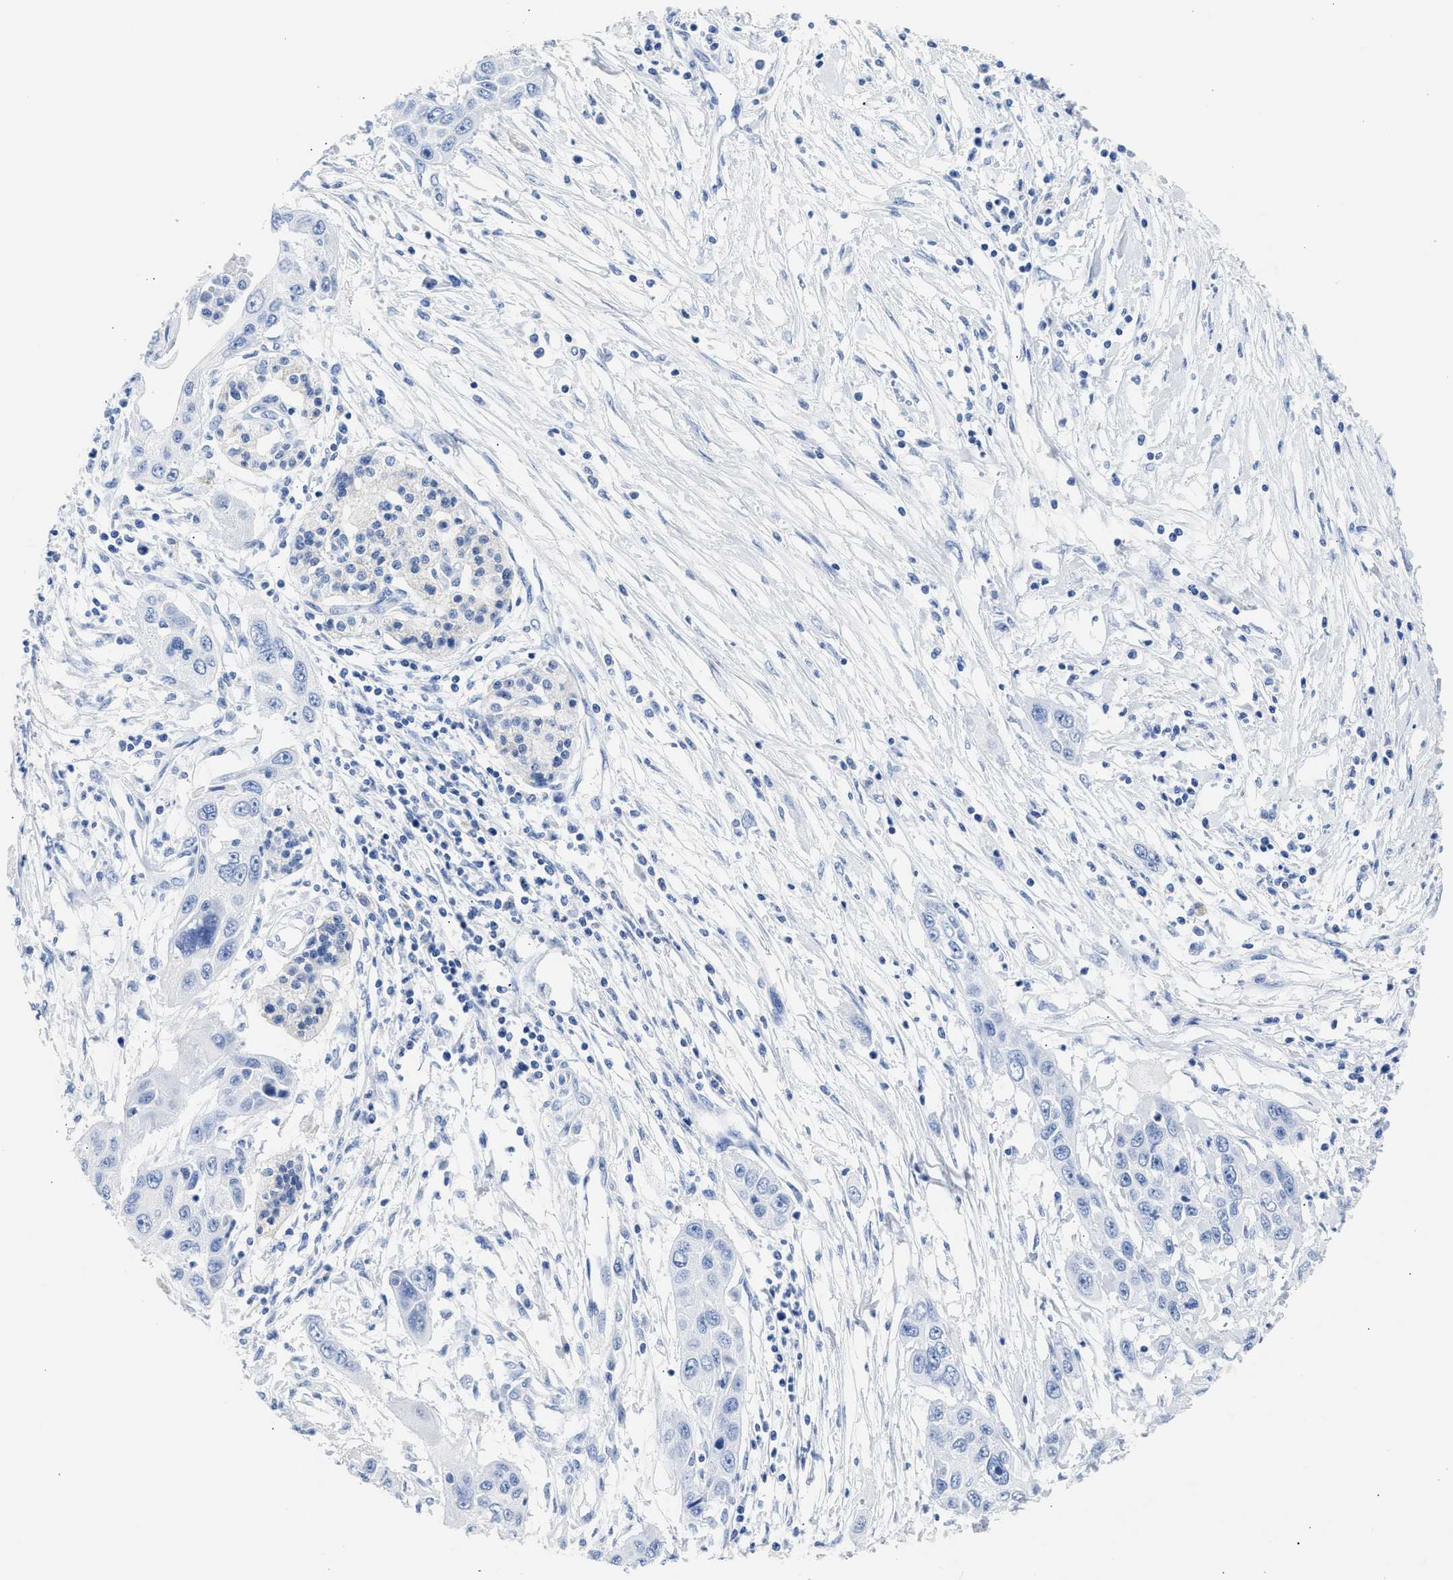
{"staining": {"intensity": "negative", "quantity": "none", "location": "none"}, "tissue": "pancreatic cancer", "cell_type": "Tumor cells", "image_type": "cancer", "snomed": [{"axis": "morphology", "description": "Adenocarcinoma, NOS"}, {"axis": "topography", "description": "Pancreas"}], "caption": "Immunohistochemistry (IHC) micrograph of neoplastic tissue: human pancreatic cancer (adenocarcinoma) stained with DAB shows no significant protein staining in tumor cells. Brightfield microscopy of immunohistochemistry stained with DAB (3,3'-diaminobenzidine) (brown) and hematoxylin (blue), captured at high magnification.", "gene": "NCAM1", "patient": {"sex": "female", "age": 70}}